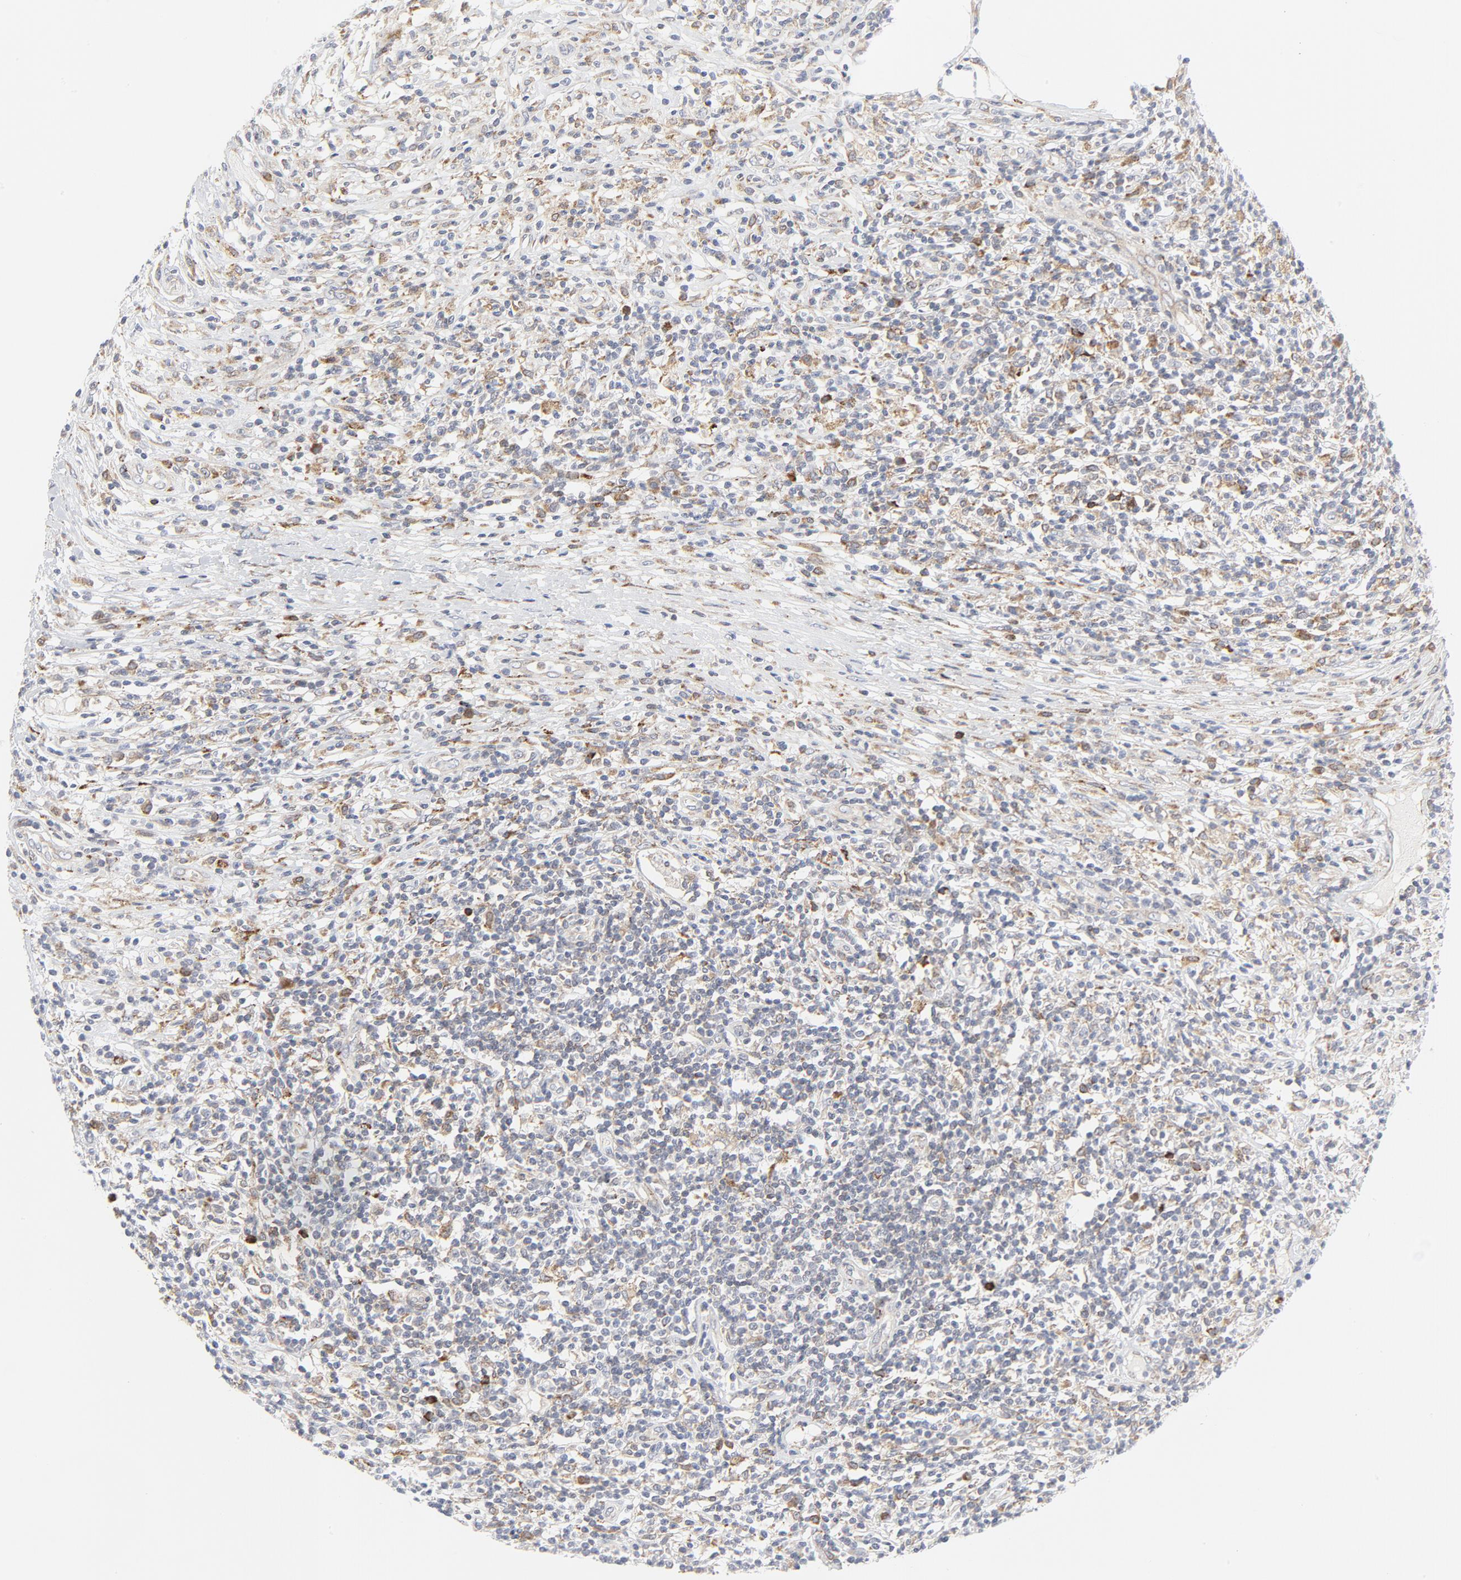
{"staining": {"intensity": "moderate", "quantity": "25%-75%", "location": "cytoplasmic/membranous"}, "tissue": "lymphoma", "cell_type": "Tumor cells", "image_type": "cancer", "snomed": [{"axis": "morphology", "description": "Malignant lymphoma, non-Hodgkin's type, High grade"}, {"axis": "topography", "description": "Lymph node"}], "caption": "The image displays immunohistochemical staining of lymphoma. There is moderate cytoplasmic/membranous expression is appreciated in approximately 25%-75% of tumor cells.", "gene": "LRP6", "patient": {"sex": "female", "age": 84}}